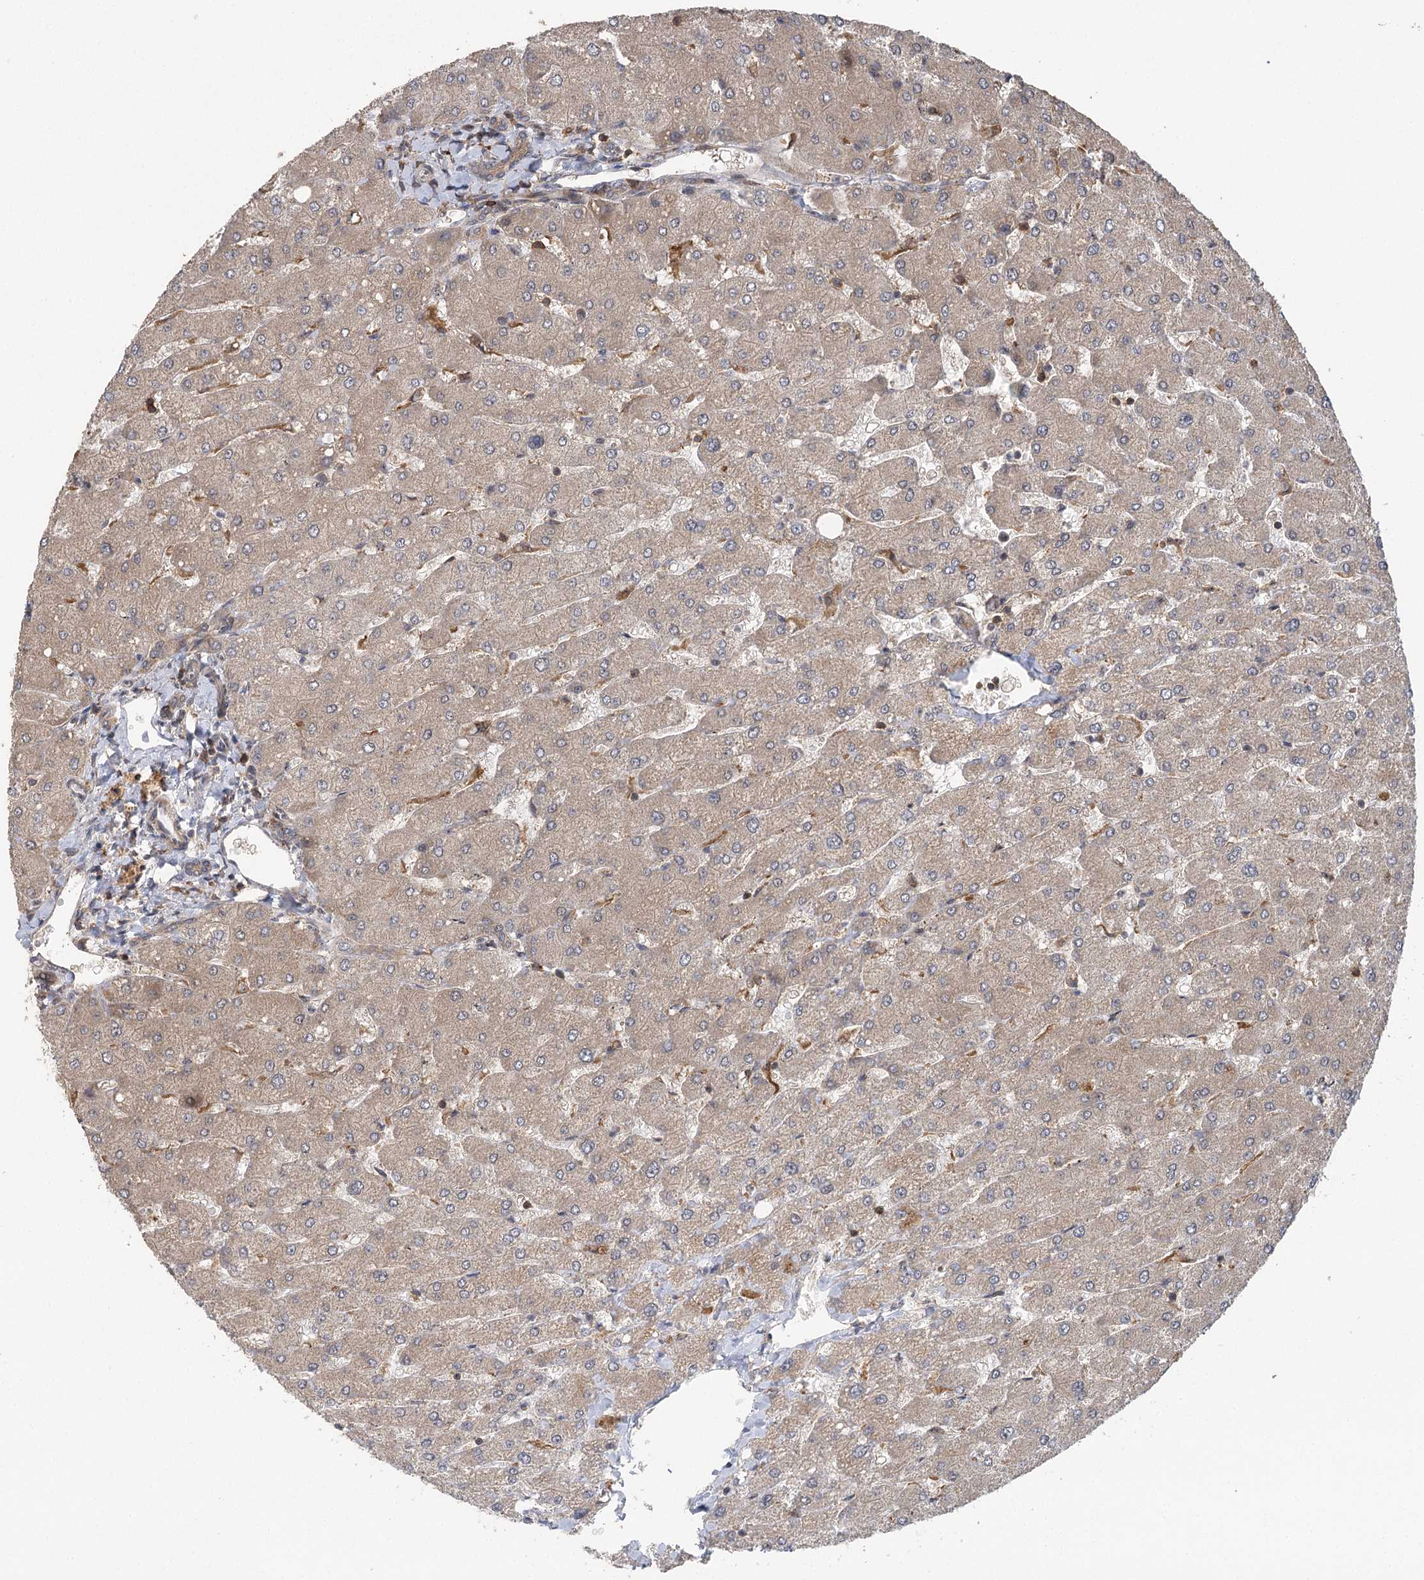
{"staining": {"intensity": "weak", "quantity": ">75%", "location": "cytoplasmic/membranous"}, "tissue": "liver", "cell_type": "Cholangiocytes", "image_type": "normal", "snomed": [{"axis": "morphology", "description": "Normal tissue, NOS"}, {"axis": "topography", "description": "Liver"}], "caption": "Immunohistochemistry micrograph of unremarkable liver stained for a protein (brown), which shows low levels of weak cytoplasmic/membranous expression in approximately >75% of cholangiocytes.", "gene": "C12orf4", "patient": {"sex": "male", "age": 55}}